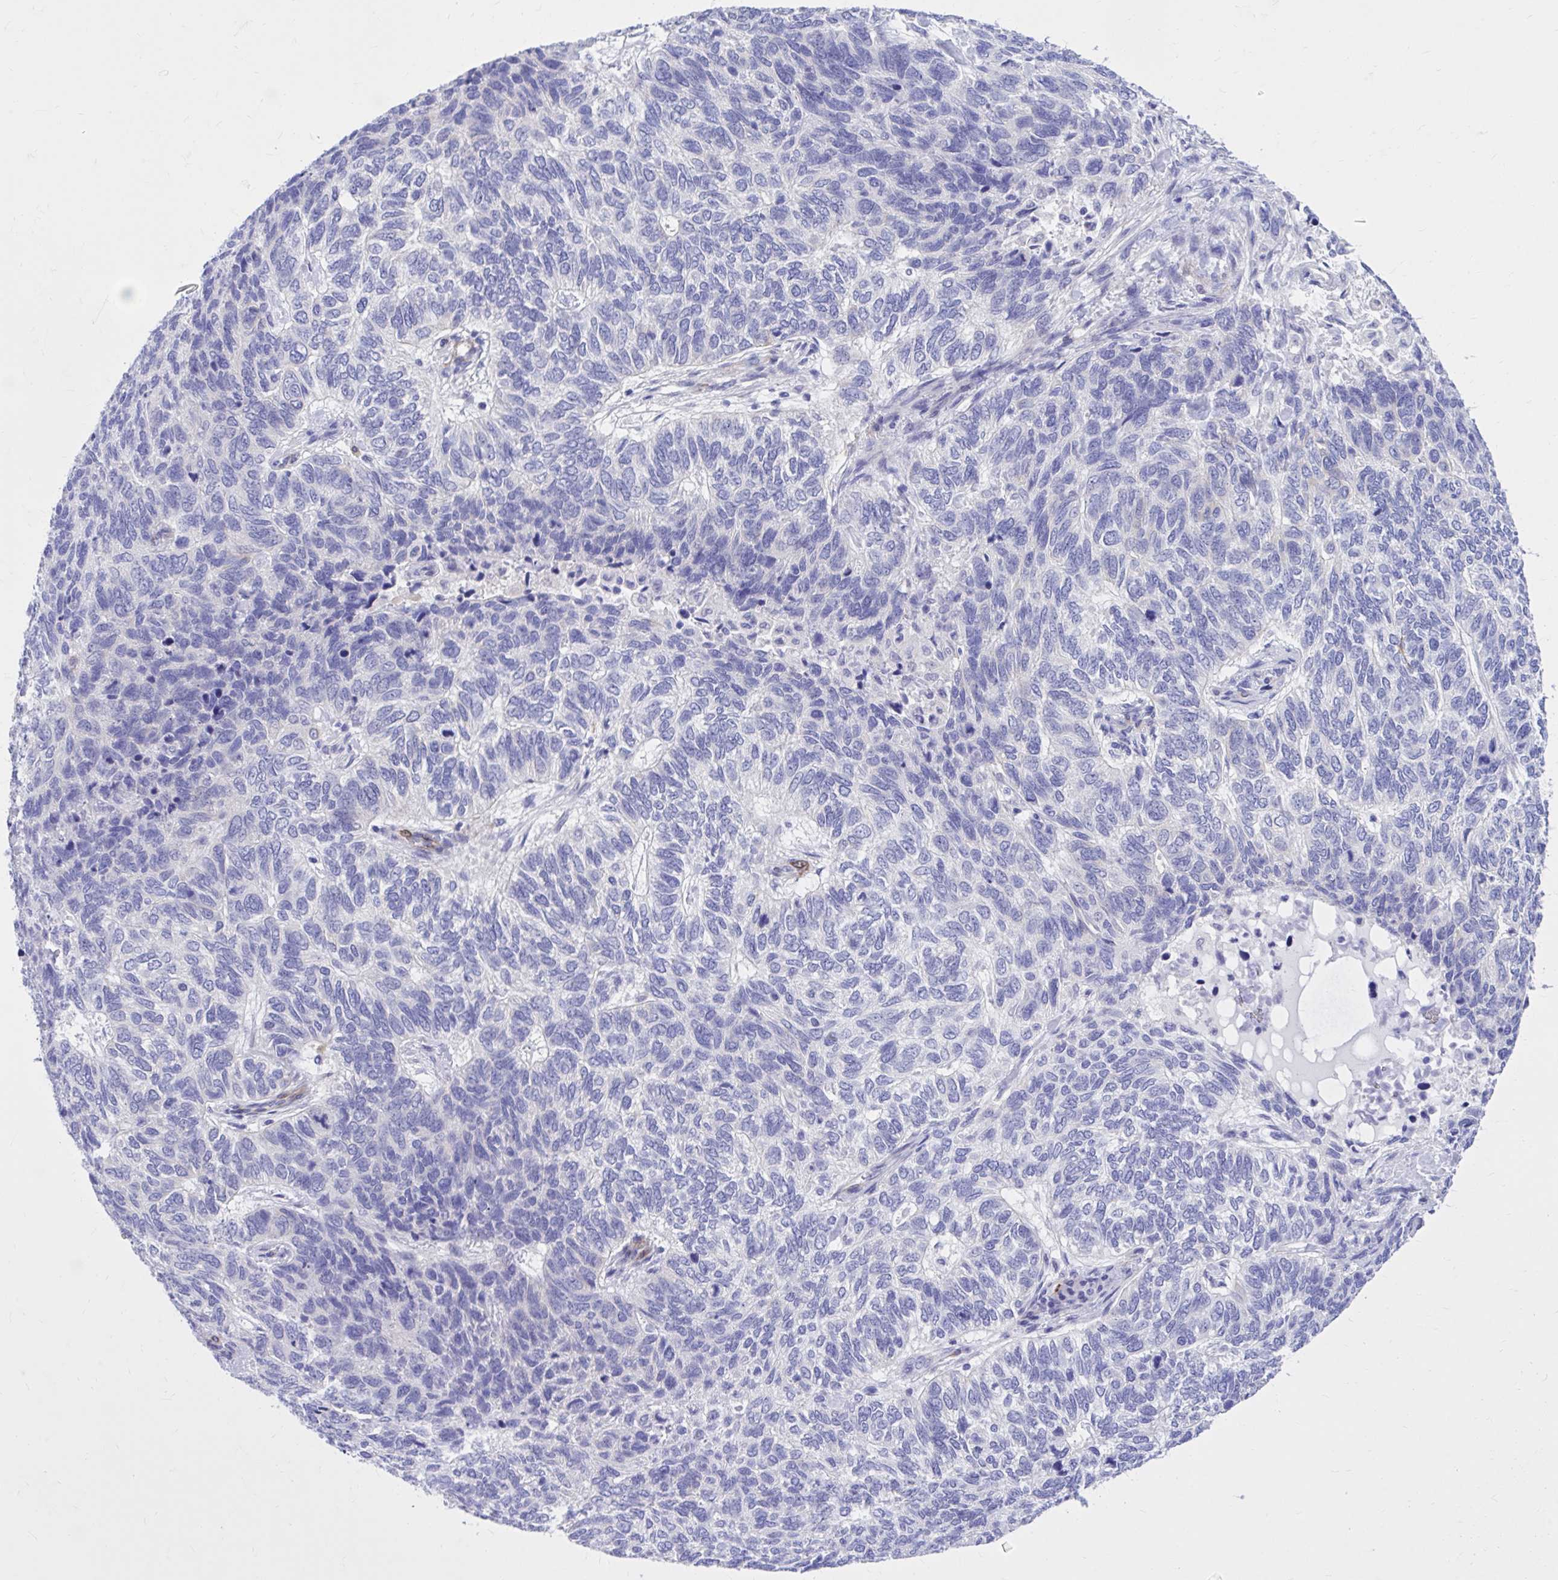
{"staining": {"intensity": "negative", "quantity": "none", "location": "none"}, "tissue": "skin cancer", "cell_type": "Tumor cells", "image_type": "cancer", "snomed": [{"axis": "morphology", "description": "Basal cell carcinoma"}, {"axis": "topography", "description": "Skin"}], "caption": "An IHC micrograph of skin cancer (basal cell carcinoma) is shown. There is no staining in tumor cells of skin cancer (basal cell carcinoma). (Brightfield microscopy of DAB immunohistochemistry (IHC) at high magnification).", "gene": "EPB41L1", "patient": {"sex": "female", "age": 65}}